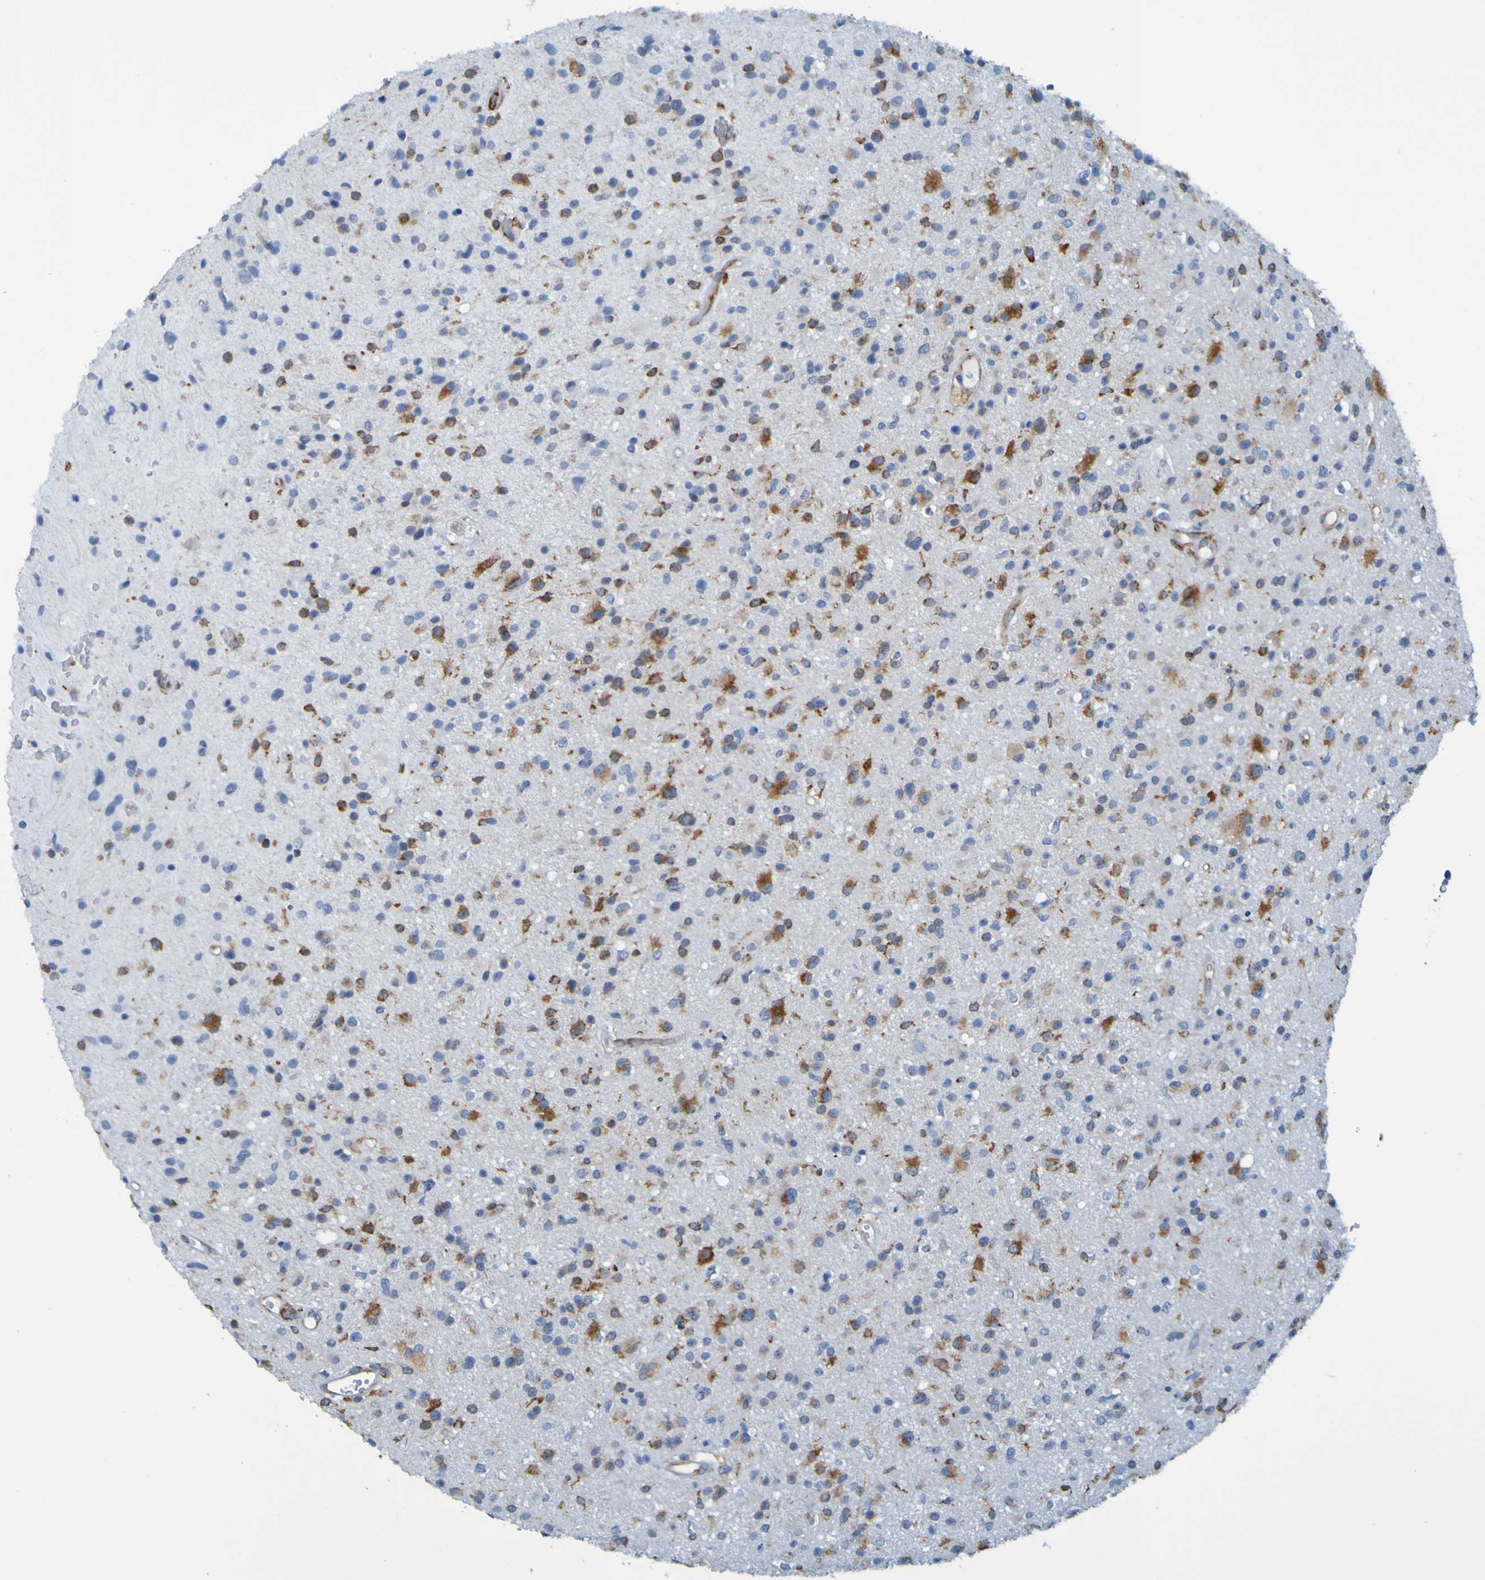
{"staining": {"intensity": "moderate", "quantity": "<25%", "location": "cytoplasmic/membranous"}, "tissue": "glioma", "cell_type": "Tumor cells", "image_type": "cancer", "snomed": [{"axis": "morphology", "description": "Glioma, malignant, High grade"}, {"axis": "topography", "description": "Brain"}], "caption": "Malignant glioma (high-grade) stained with a protein marker demonstrates moderate staining in tumor cells.", "gene": "SSR1", "patient": {"sex": "male", "age": 33}}